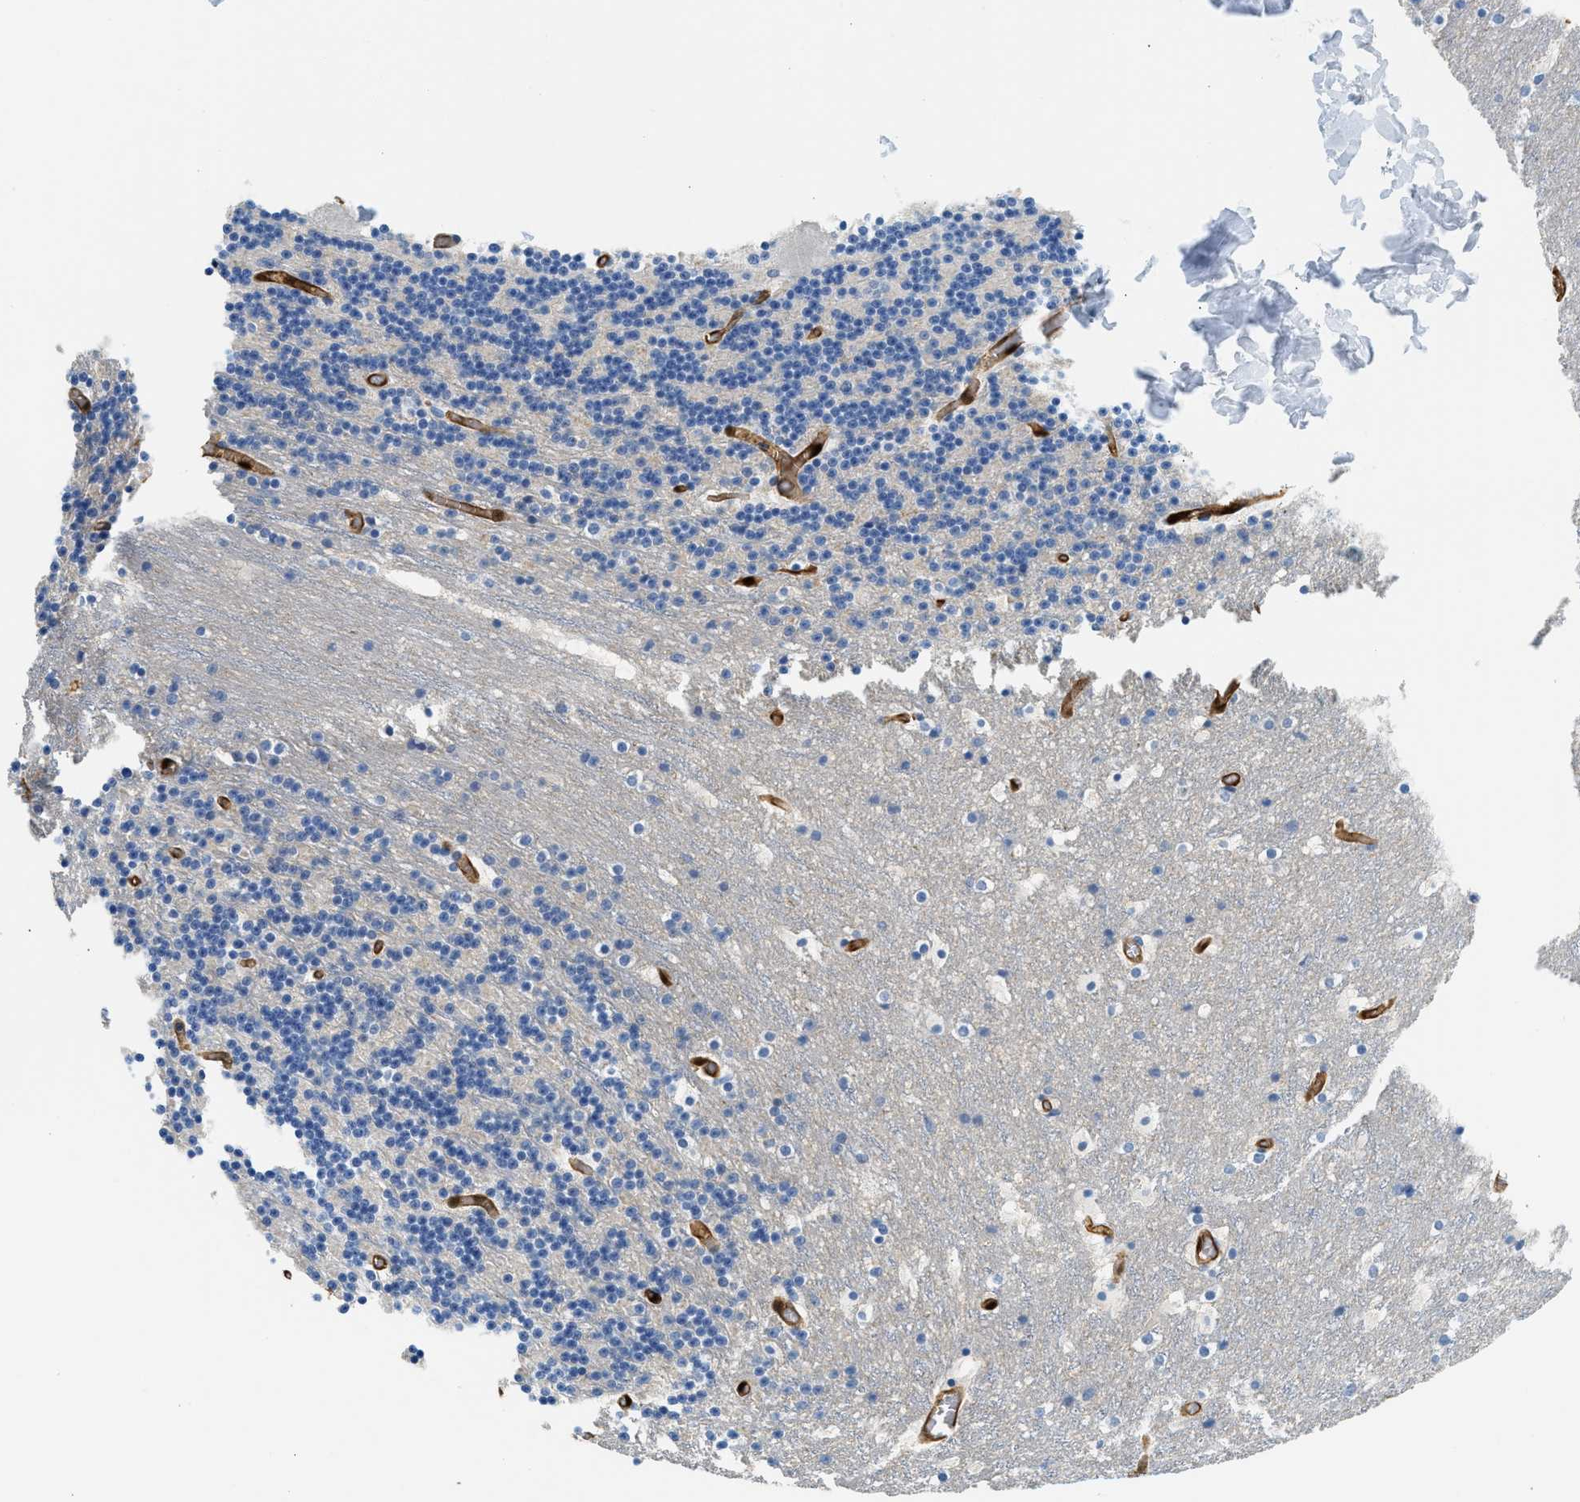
{"staining": {"intensity": "negative", "quantity": "none", "location": "none"}, "tissue": "cerebellum", "cell_type": "Cells in granular layer", "image_type": "normal", "snomed": [{"axis": "morphology", "description": "Normal tissue, NOS"}, {"axis": "topography", "description": "Cerebellum"}], "caption": "There is no significant staining in cells in granular layer of cerebellum. Nuclei are stained in blue.", "gene": "ANXA3", "patient": {"sex": "male", "age": 45}}